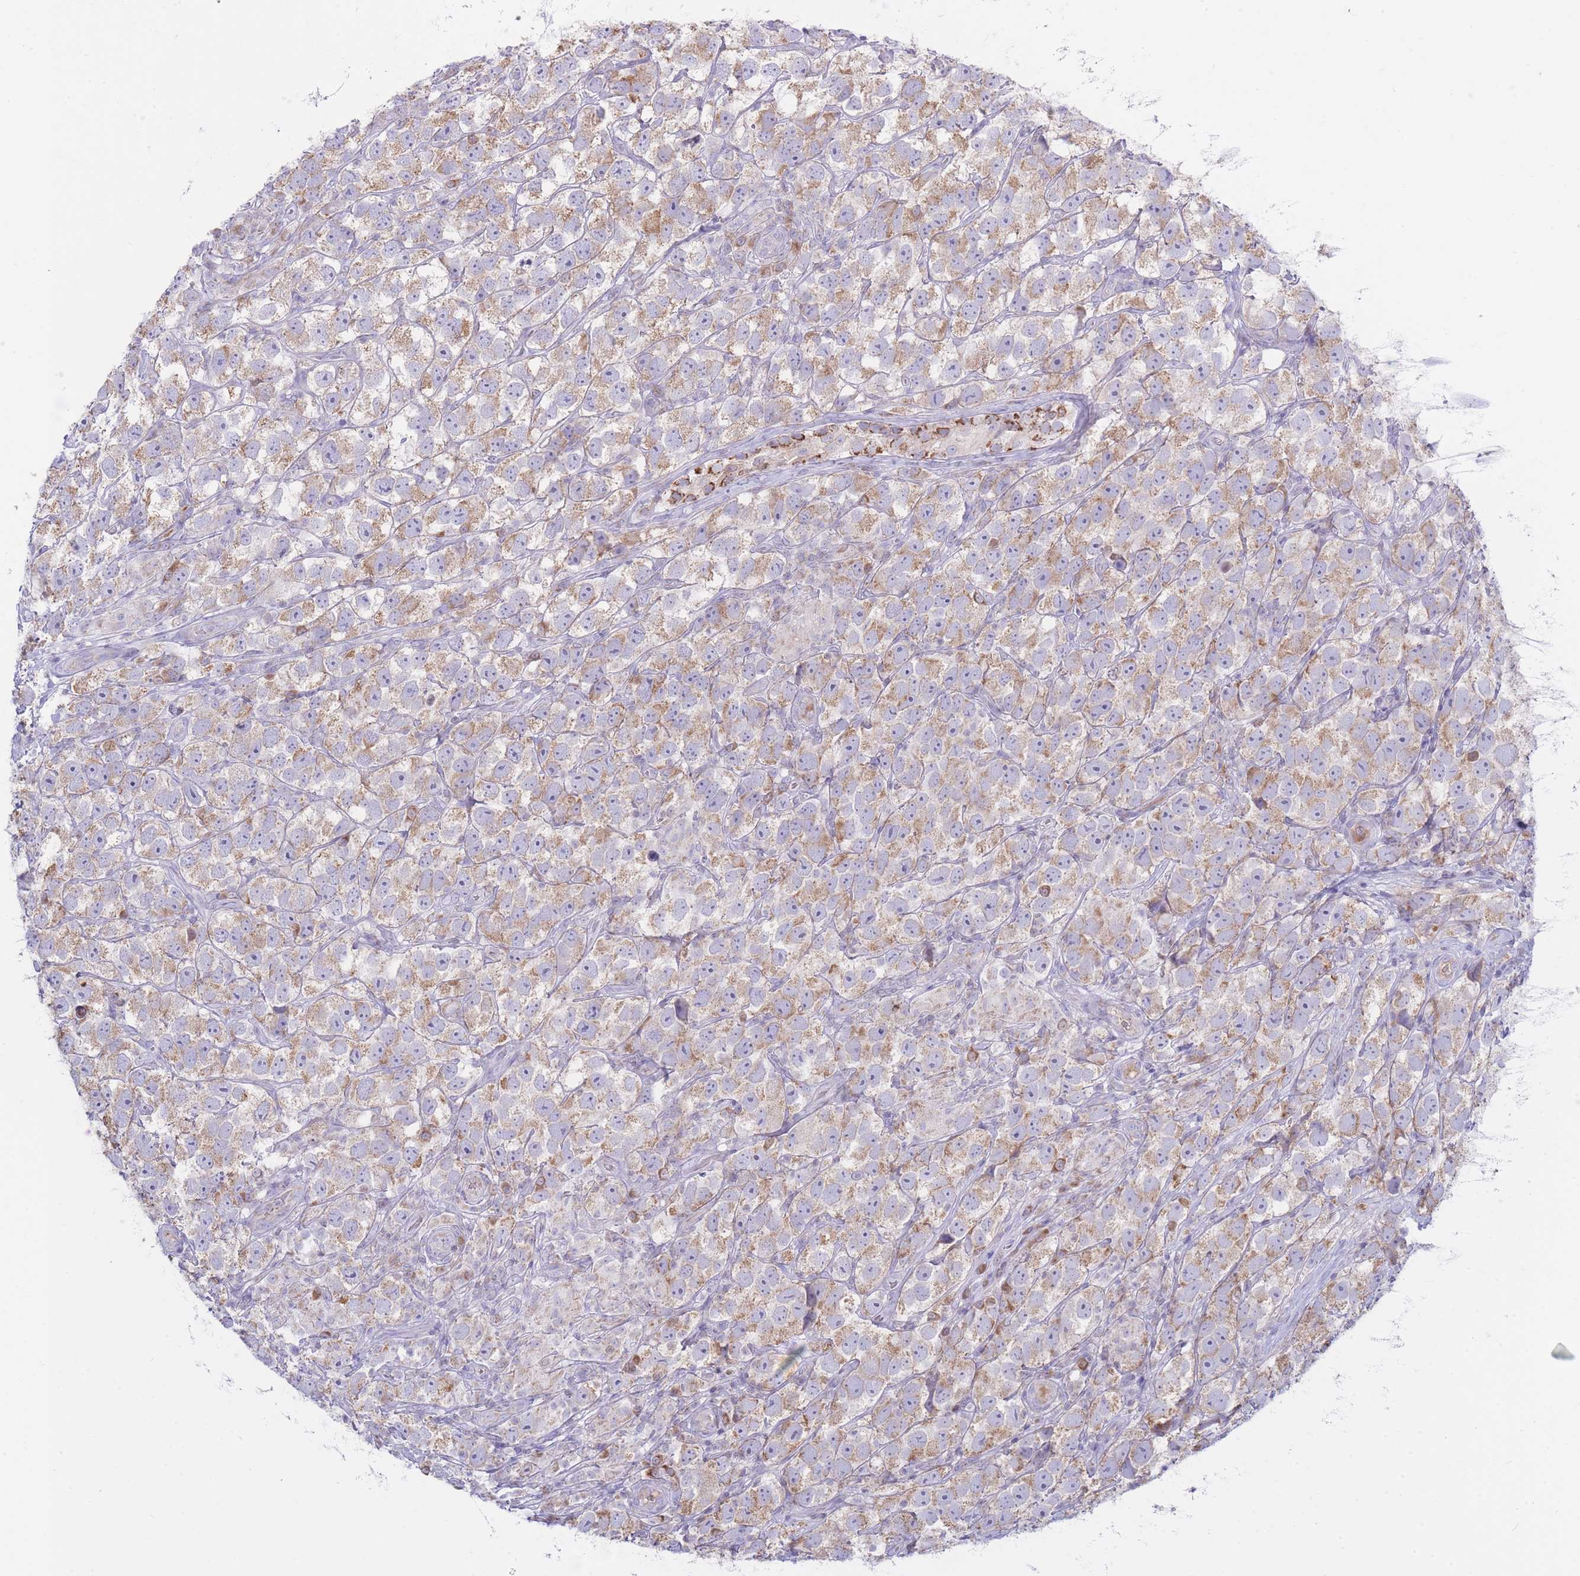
{"staining": {"intensity": "moderate", "quantity": ">75%", "location": "cytoplasmic/membranous"}, "tissue": "testis cancer", "cell_type": "Tumor cells", "image_type": "cancer", "snomed": [{"axis": "morphology", "description": "Seminoma, NOS"}, {"axis": "topography", "description": "Testis"}], "caption": "Protein analysis of testis cancer (seminoma) tissue displays moderate cytoplasmic/membranous expression in about >75% of tumor cells.", "gene": "NANP", "patient": {"sex": "male", "age": 26}}